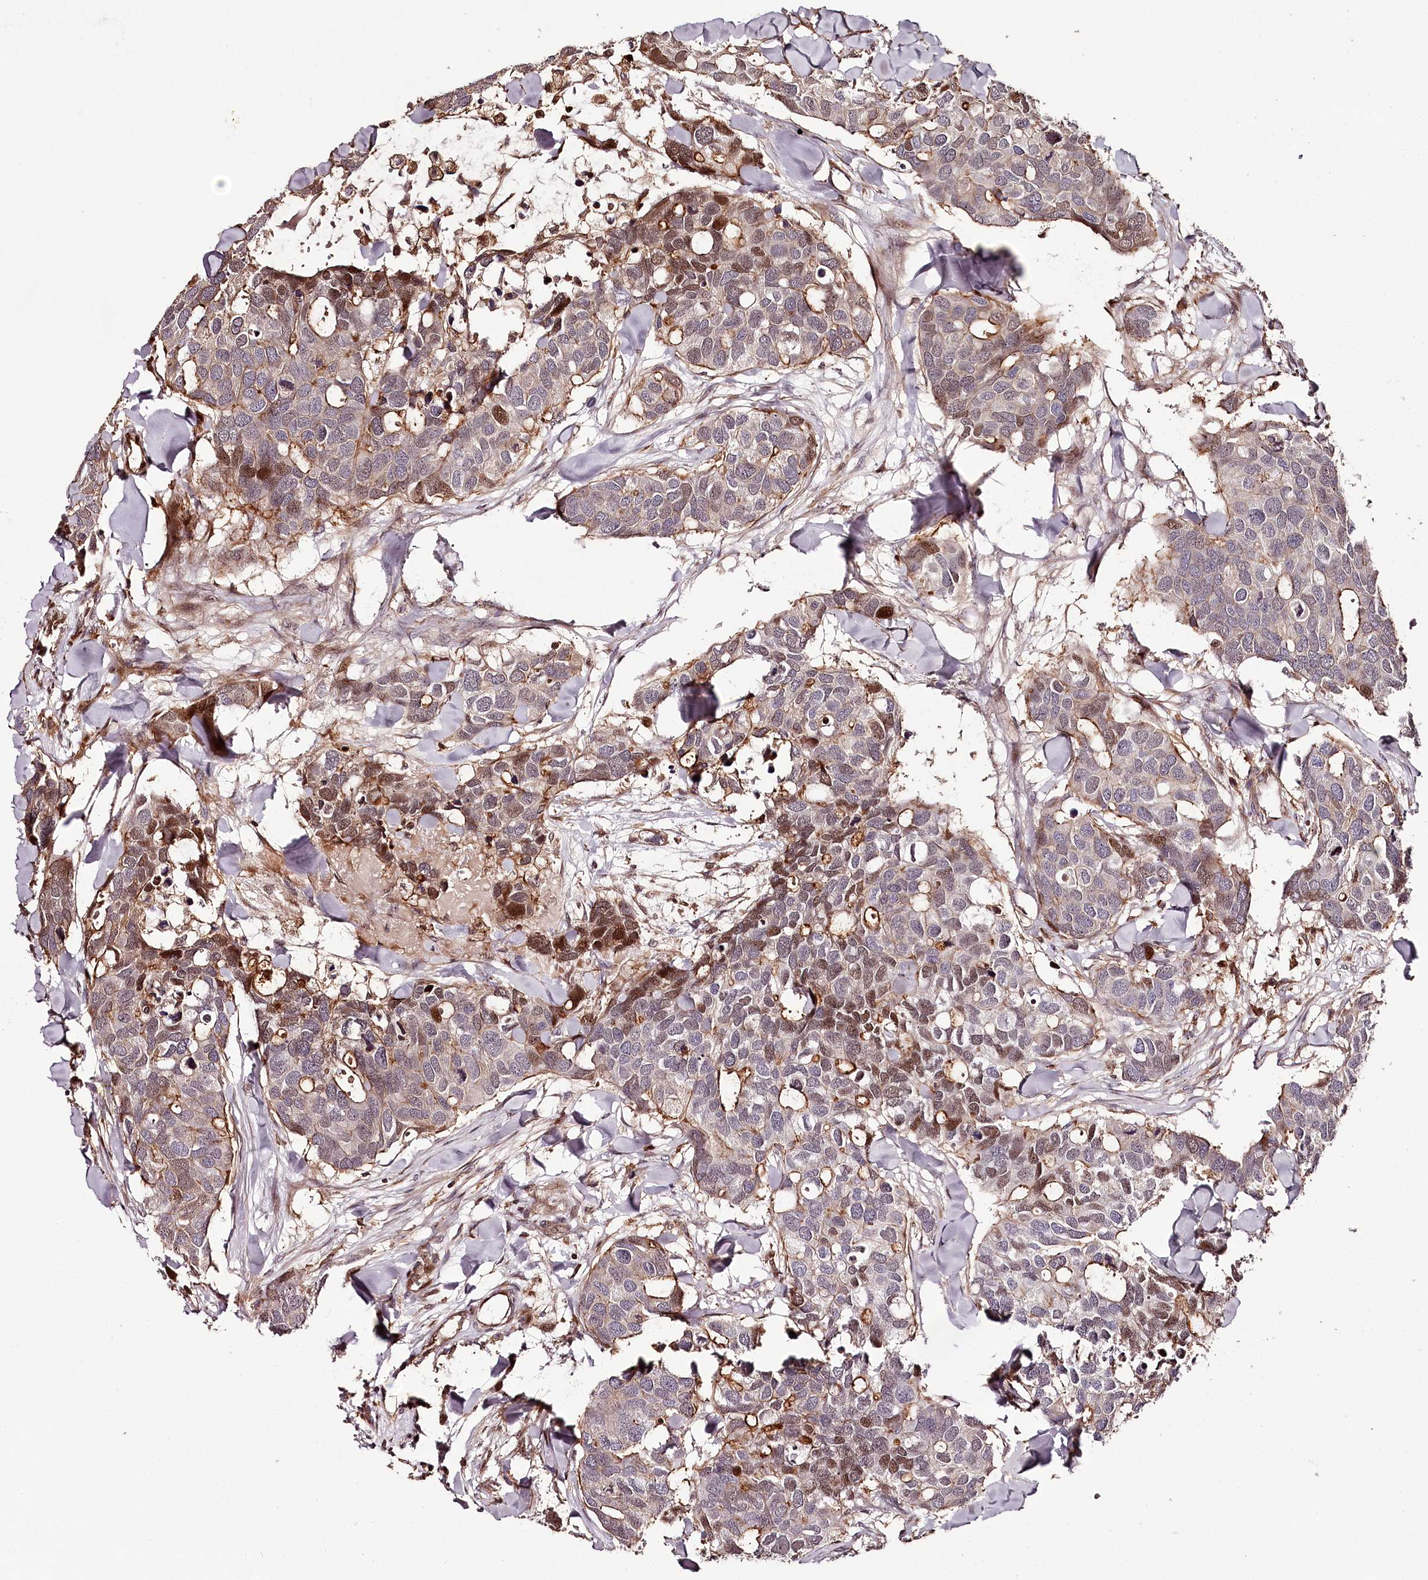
{"staining": {"intensity": "strong", "quantity": "25%-75%", "location": "cytoplasmic/membranous,nuclear"}, "tissue": "breast cancer", "cell_type": "Tumor cells", "image_type": "cancer", "snomed": [{"axis": "morphology", "description": "Duct carcinoma"}, {"axis": "topography", "description": "Breast"}], "caption": "There is high levels of strong cytoplasmic/membranous and nuclear positivity in tumor cells of breast cancer (infiltrating ductal carcinoma), as demonstrated by immunohistochemical staining (brown color).", "gene": "KIF14", "patient": {"sex": "female", "age": 83}}